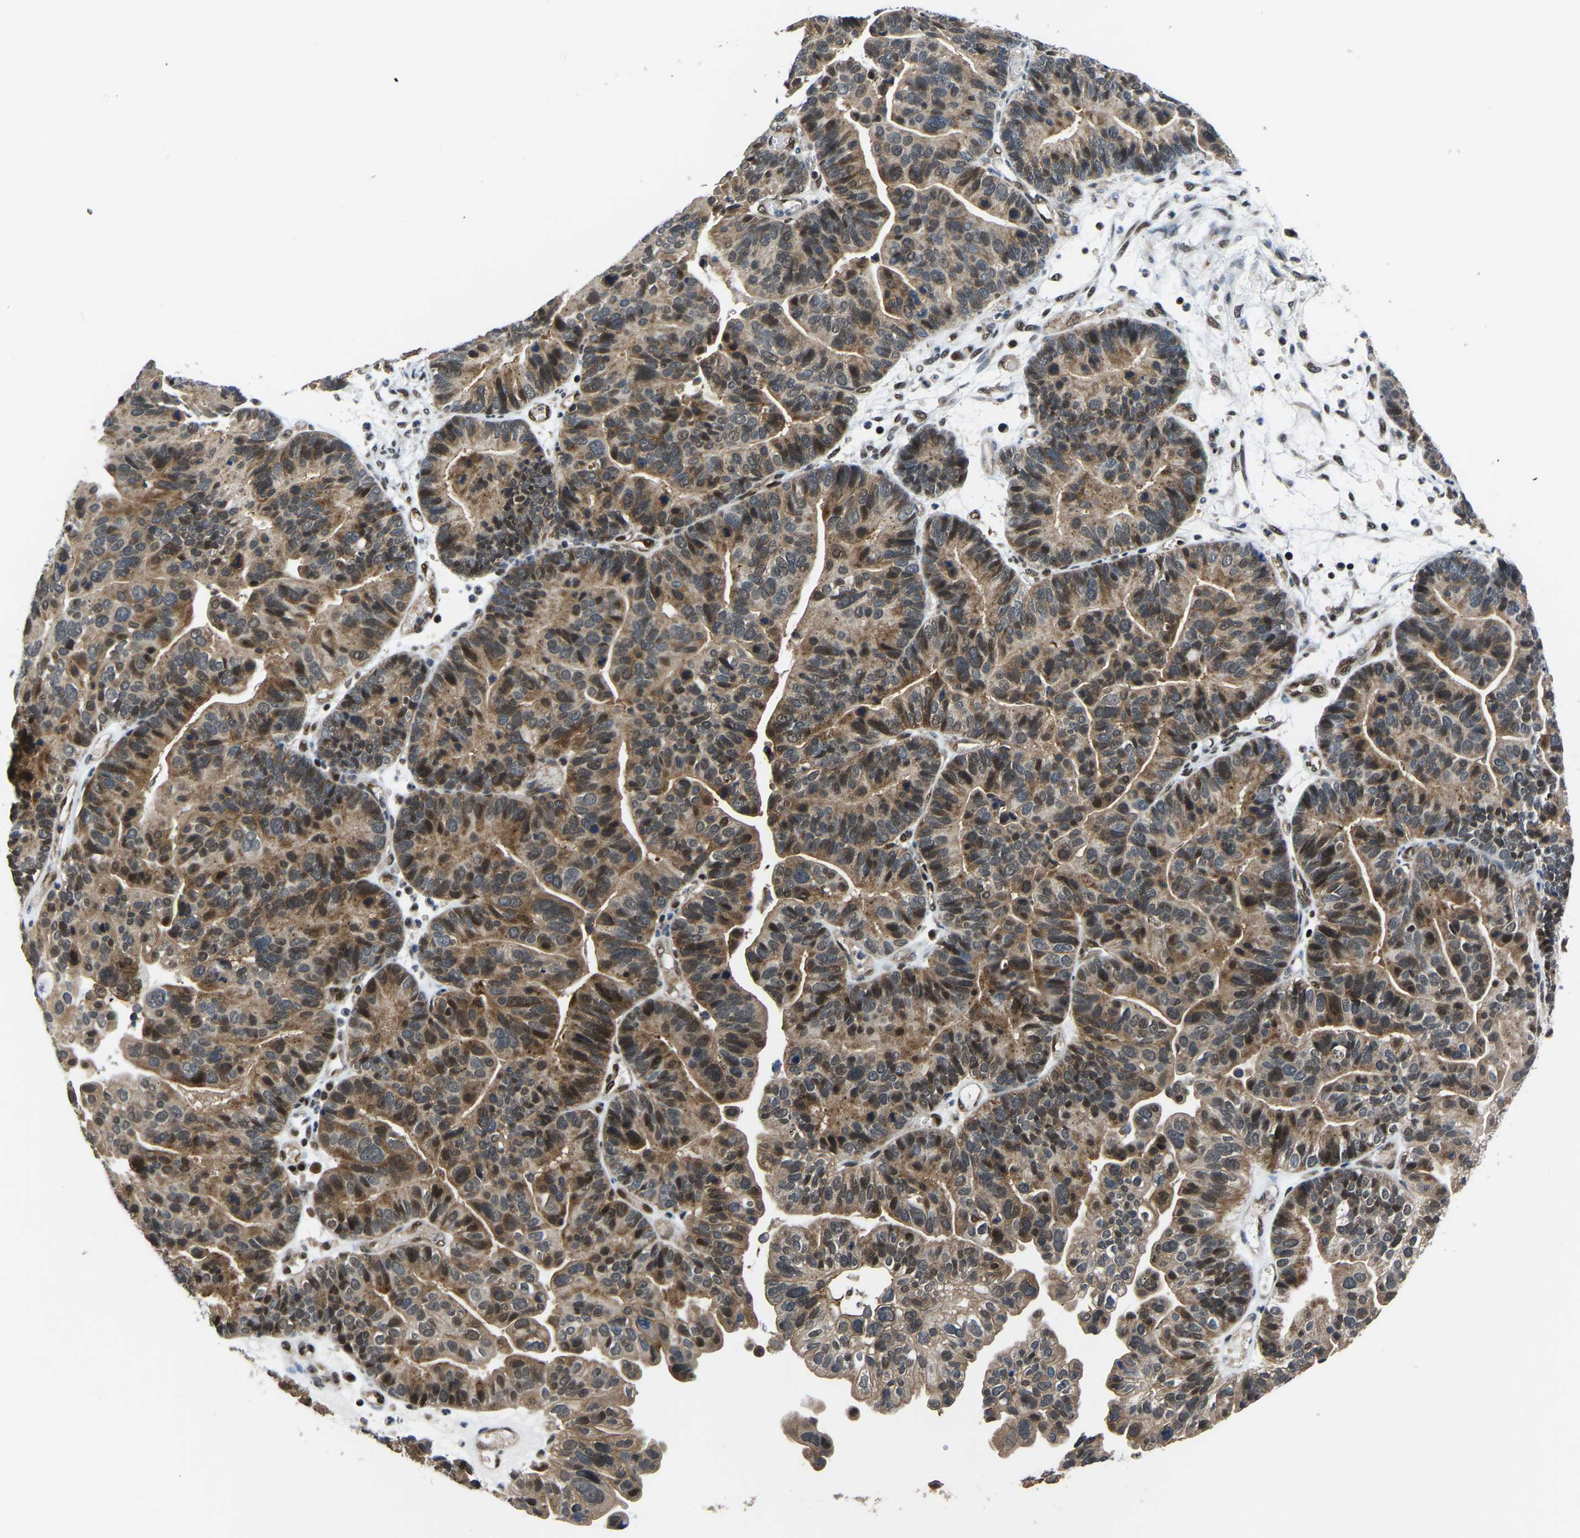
{"staining": {"intensity": "moderate", "quantity": ">75%", "location": "cytoplasmic/membranous,nuclear"}, "tissue": "ovarian cancer", "cell_type": "Tumor cells", "image_type": "cancer", "snomed": [{"axis": "morphology", "description": "Cystadenocarcinoma, serous, NOS"}, {"axis": "topography", "description": "Ovary"}], "caption": "A histopathology image of human ovarian cancer (serous cystadenocarcinoma) stained for a protein reveals moderate cytoplasmic/membranous and nuclear brown staining in tumor cells.", "gene": "DFFA", "patient": {"sex": "female", "age": 56}}